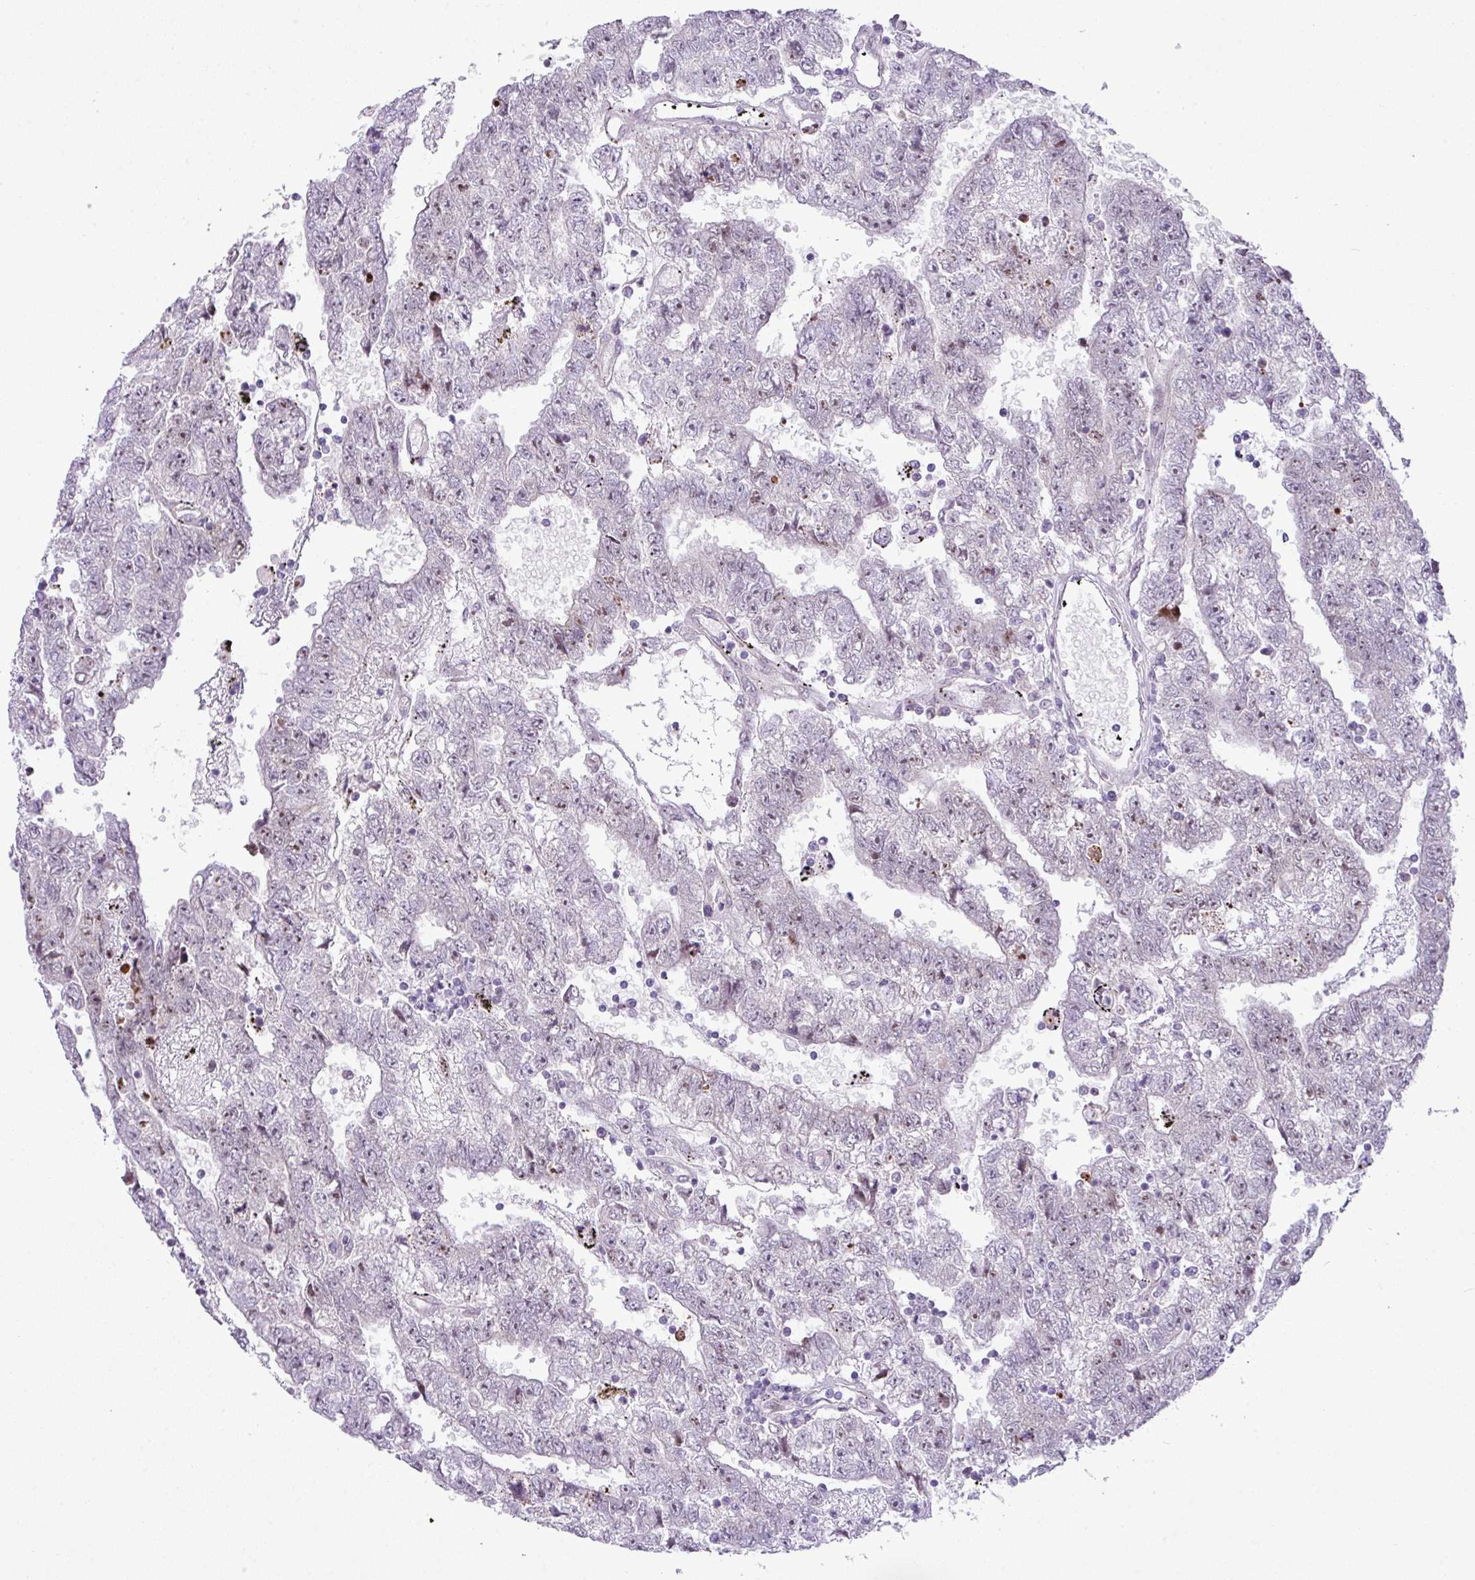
{"staining": {"intensity": "weak", "quantity": "<25%", "location": "nuclear"}, "tissue": "testis cancer", "cell_type": "Tumor cells", "image_type": "cancer", "snomed": [{"axis": "morphology", "description": "Carcinoma, Embryonal, NOS"}, {"axis": "topography", "description": "Testis"}], "caption": "Immunohistochemistry (IHC) micrograph of testis embryonal carcinoma stained for a protein (brown), which shows no staining in tumor cells. The staining is performed using DAB brown chromogen with nuclei counter-stained in using hematoxylin.", "gene": "MAK16", "patient": {"sex": "male", "age": 25}}